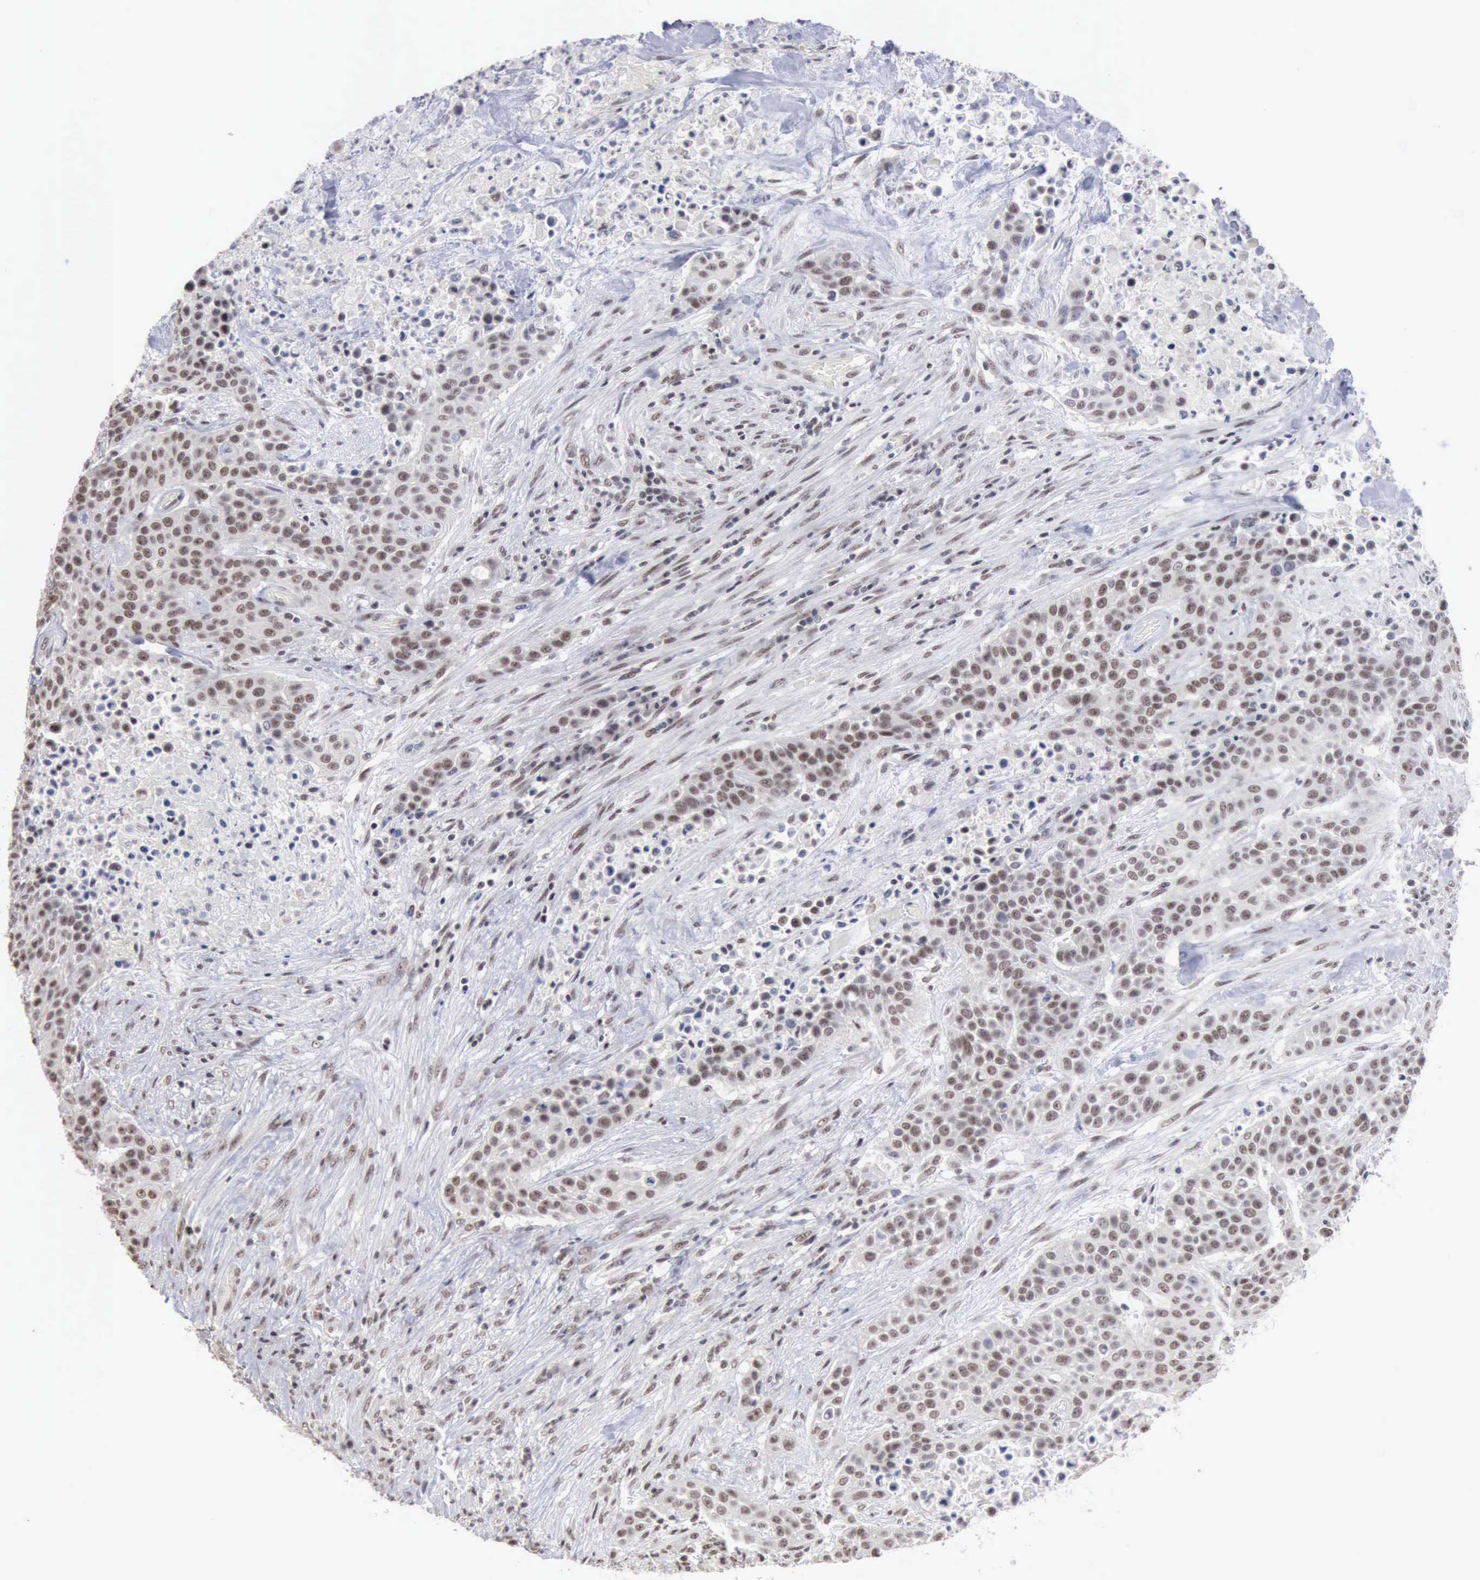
{"staining": {"intensity": "moderate", "quantity": "25%-75%", "location": "nuclear"}, "tissue": "urothelial cancer", "cell_type": "Tumor cells", "image_type": "cancer", "snomed": [{"axis": "morphology", "description": "Urothelial carcinoma, High grade"}, {"axis": "topography", "description": "Urinary bladder"}], "caption": "Immunohistochemical staining of high-grade urothelial carcinoma demonstrates moderate nuclear protein staining in about 25%-75% of tumor cells. The staining was performed using DAB to visualize the protein expression in brown, while the nuclei were stained in blue with hematoxylin (Magnification: 20x).", "gene": "TAF1", "patient": {"sex": "male", "age": 74}}